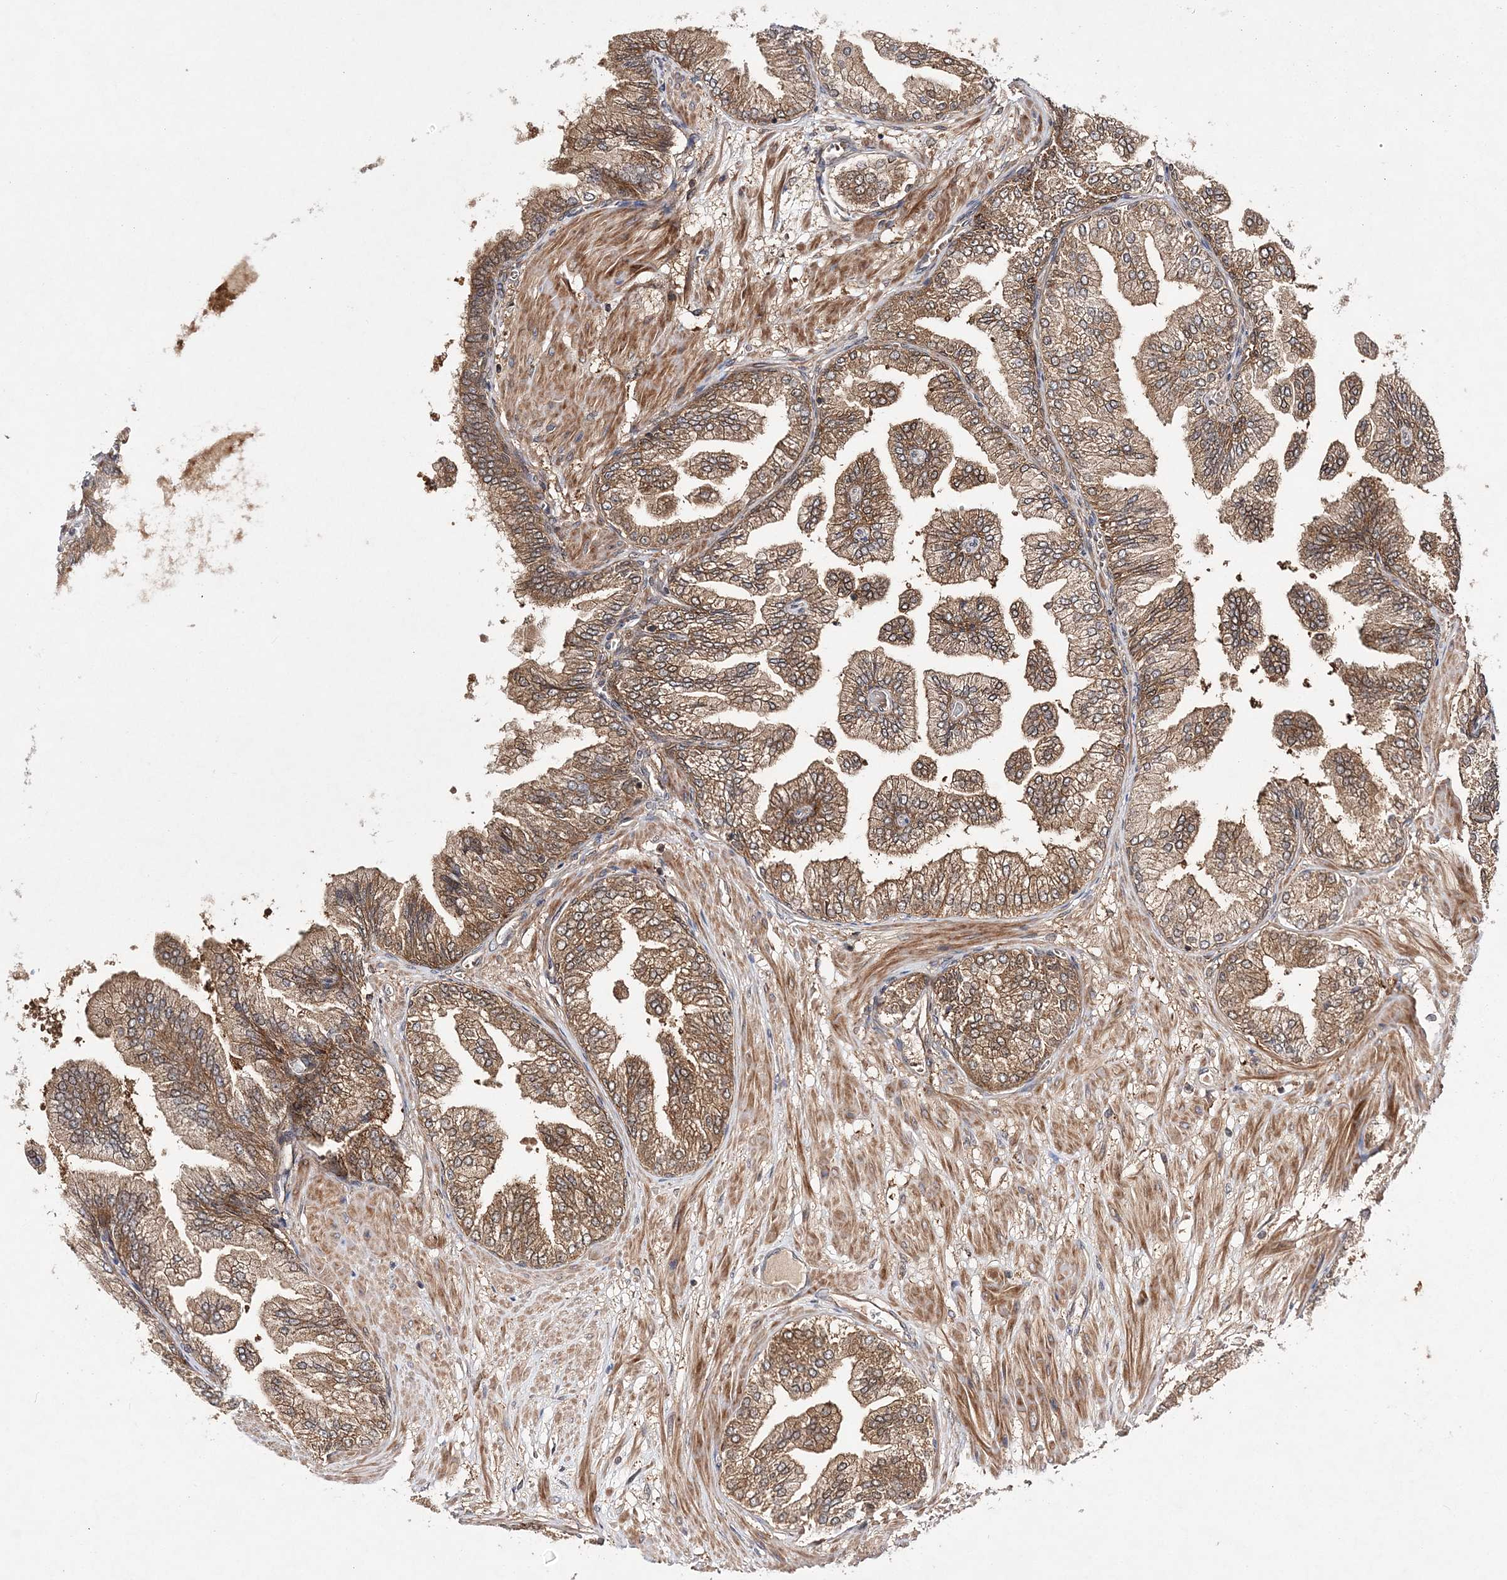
{"staining": {"intensity": "moderate", "quantity": ">75%", "location": "cytoplasmic/membranous"}, "tissue": "prostate cancer", "cell_type": "Tumor cells", "image_type": "cancer", "snomed": [{"axis": "morphology", "description": "Adenocarcinoma, Low grade"}, {"axis": "topography", "description": "Prostate"}], "caption": "Protein analysis of prostate cancer tissue exhibits moderate cytoplasmic/membranous staining in about >75% of tumor cells. Nuclei are stained in blue.", "gene": "TMEM9B", "patient": {"sex": "male", "age": 63}}